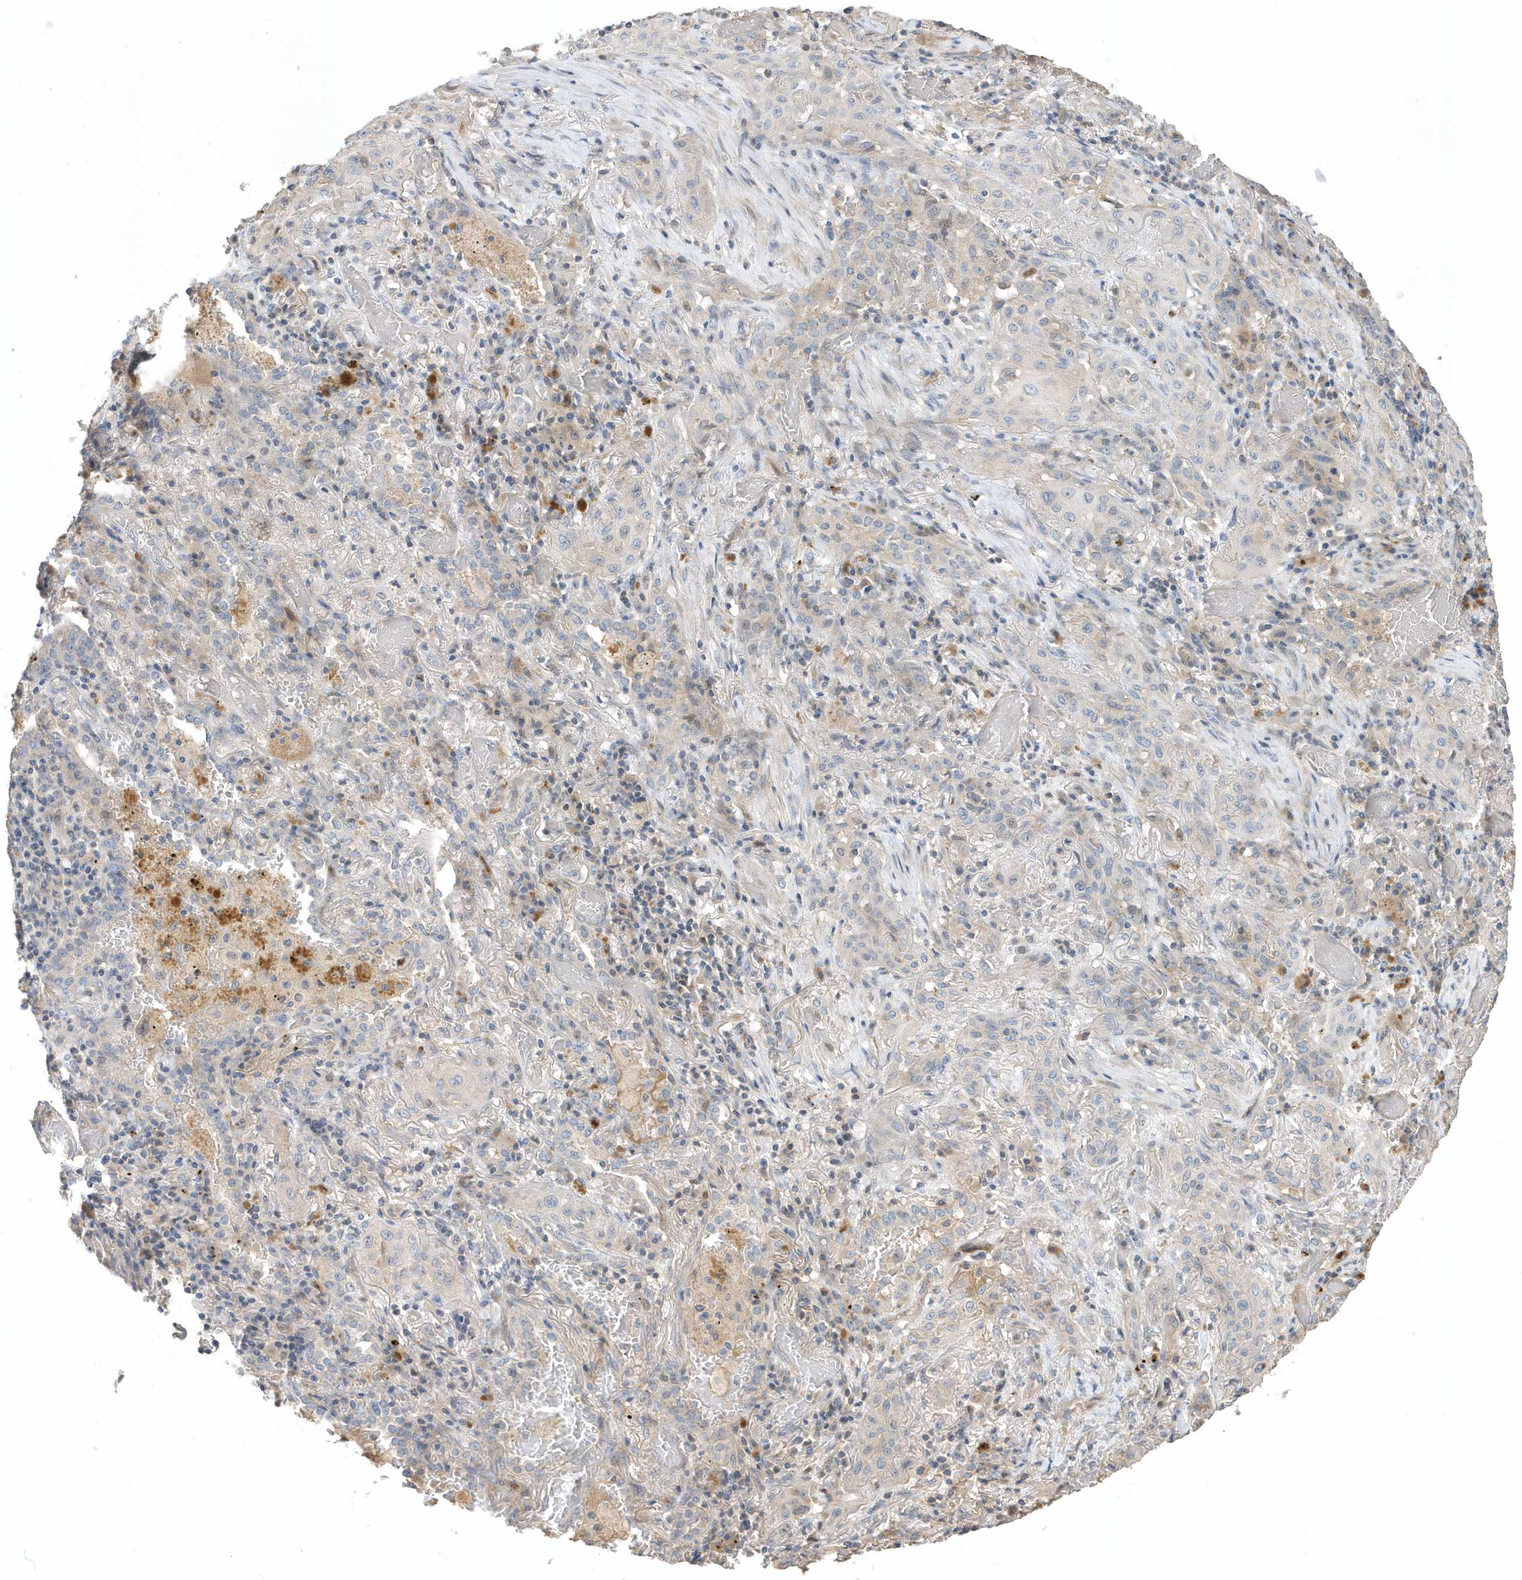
{"staining": {"intensity": "negative", "quantity": "none", "location": "none"}, "tissue": "lung cancer", "cell_type": "Tumor cells", "image_type": "cancer", "snomed": [{"axis": "morphology", "description": "Squamous cell carcinoma, NOS"}, {"axis": "topography", "description": "Lung"}], "caption": "Lung cancer (squamous cell carcinoma) stained for a protein using IHC shows no staining tumor cells.", "gene": "USP53", "patient": {"sex": "female", "age": 47}}